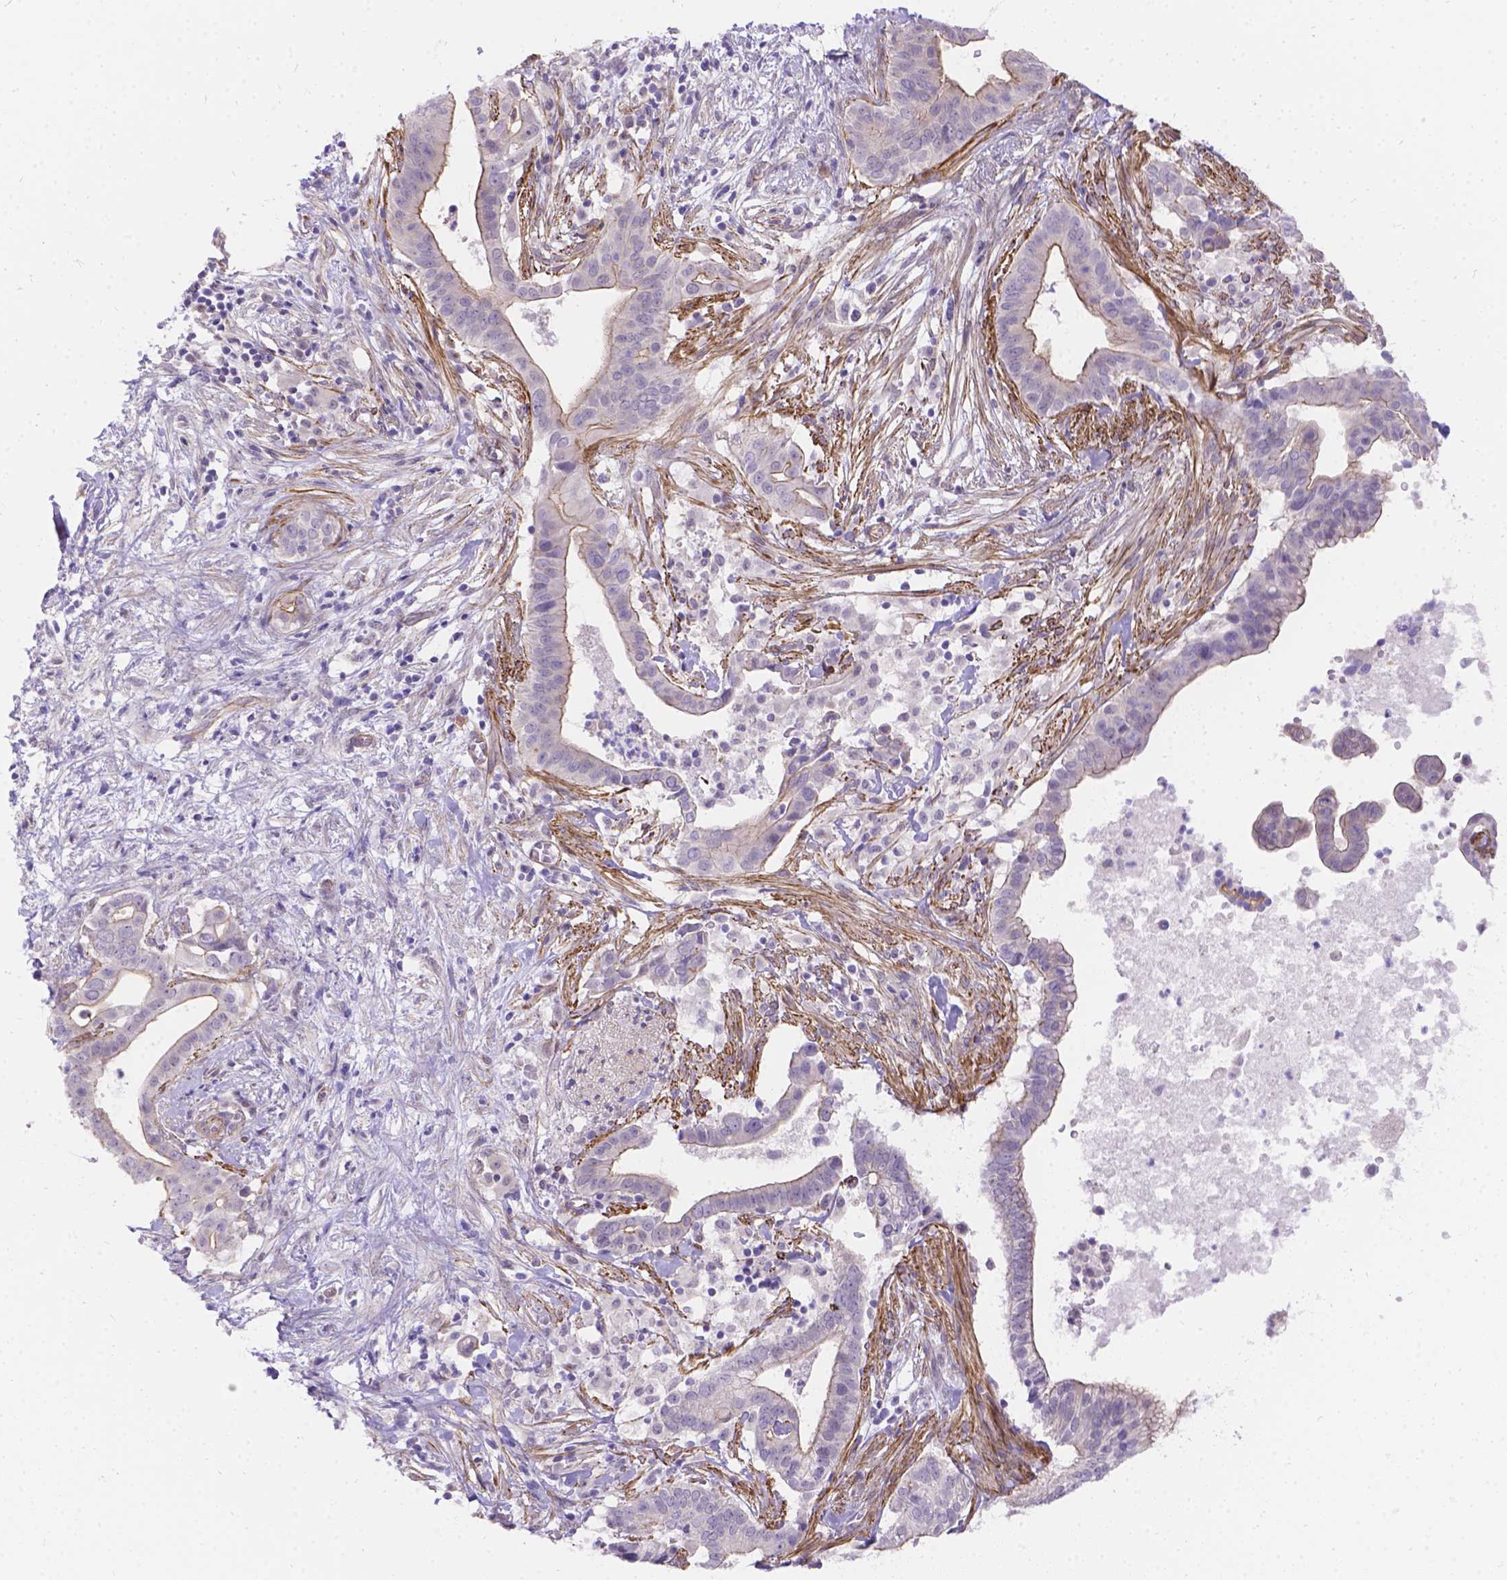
{"staining": {"intensity": "weak", "quantity": "<25%", "location": "cytoplasmic/membranous"}, "tissue": "pancreatic cancer", "cell_type": "Tumor cells", "image_type": "cancer", "snomed": [{"axis": "morphology", "description": "Adenocarcinoma, NOS"}, {"axis": "topography", "description": "Pancreas"}], "caption": "Protein analysis of adenocarcinoma (pancreatic) demonstrates no significant positivity in tumor cells.", "gene": "PALS1", "patient": {"sex": "male", "age": 61}}